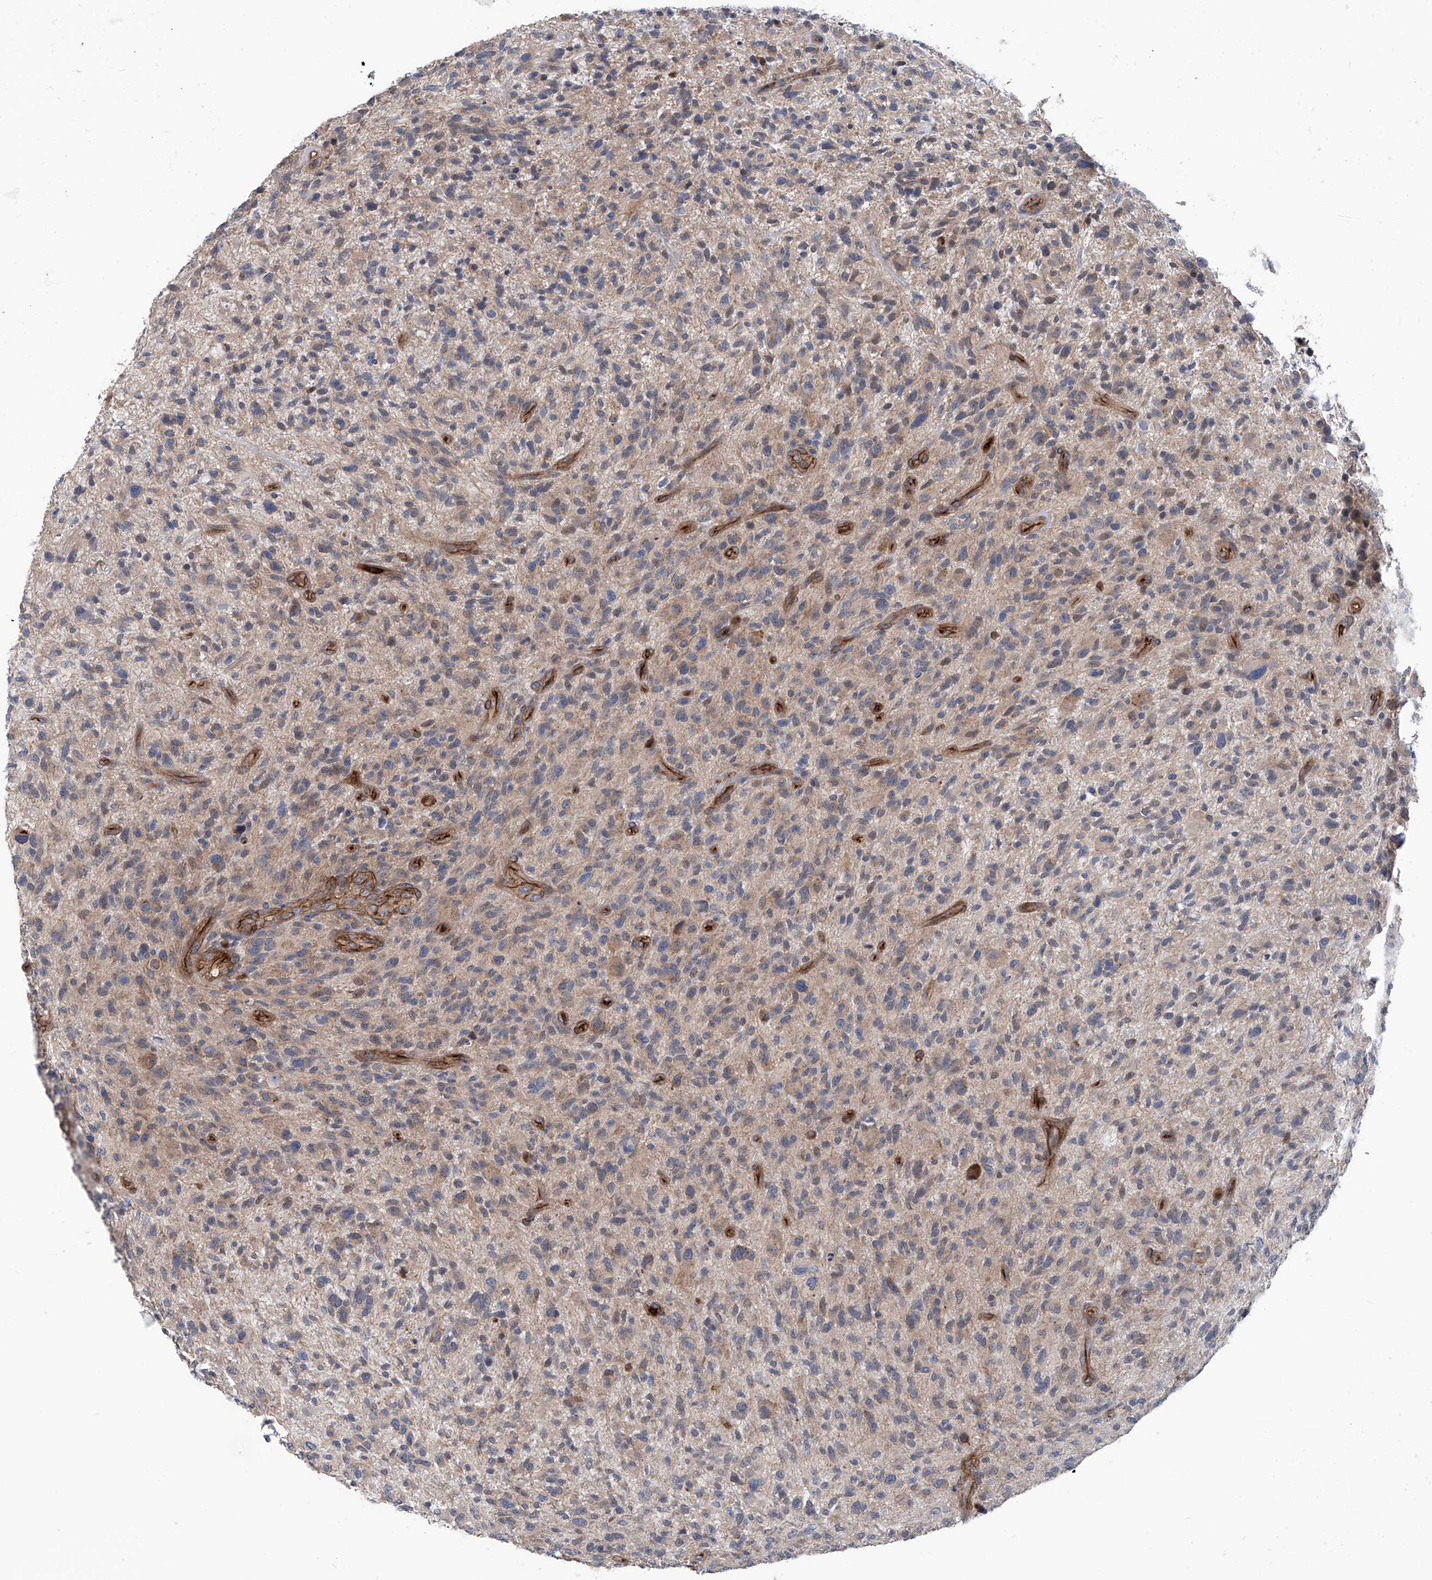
{"staining": {"intensity": "negative", "quantity": "none", "location": "none"}, "tissue": "glioma", "cell_type": "Tumor cells", "image_type": "cancer", "snomed": [{"axis": "morphology", "description": "Glioma, malignant, High grade"}, {"axis": "topography", "description": "Brain"}], "caption": "Photomicrograph shows no significant protein expression in tumor cells of malignant glioma (high-grade).", "gene": "EIF2D", "patient": {"sex": "male", "age": 47}}